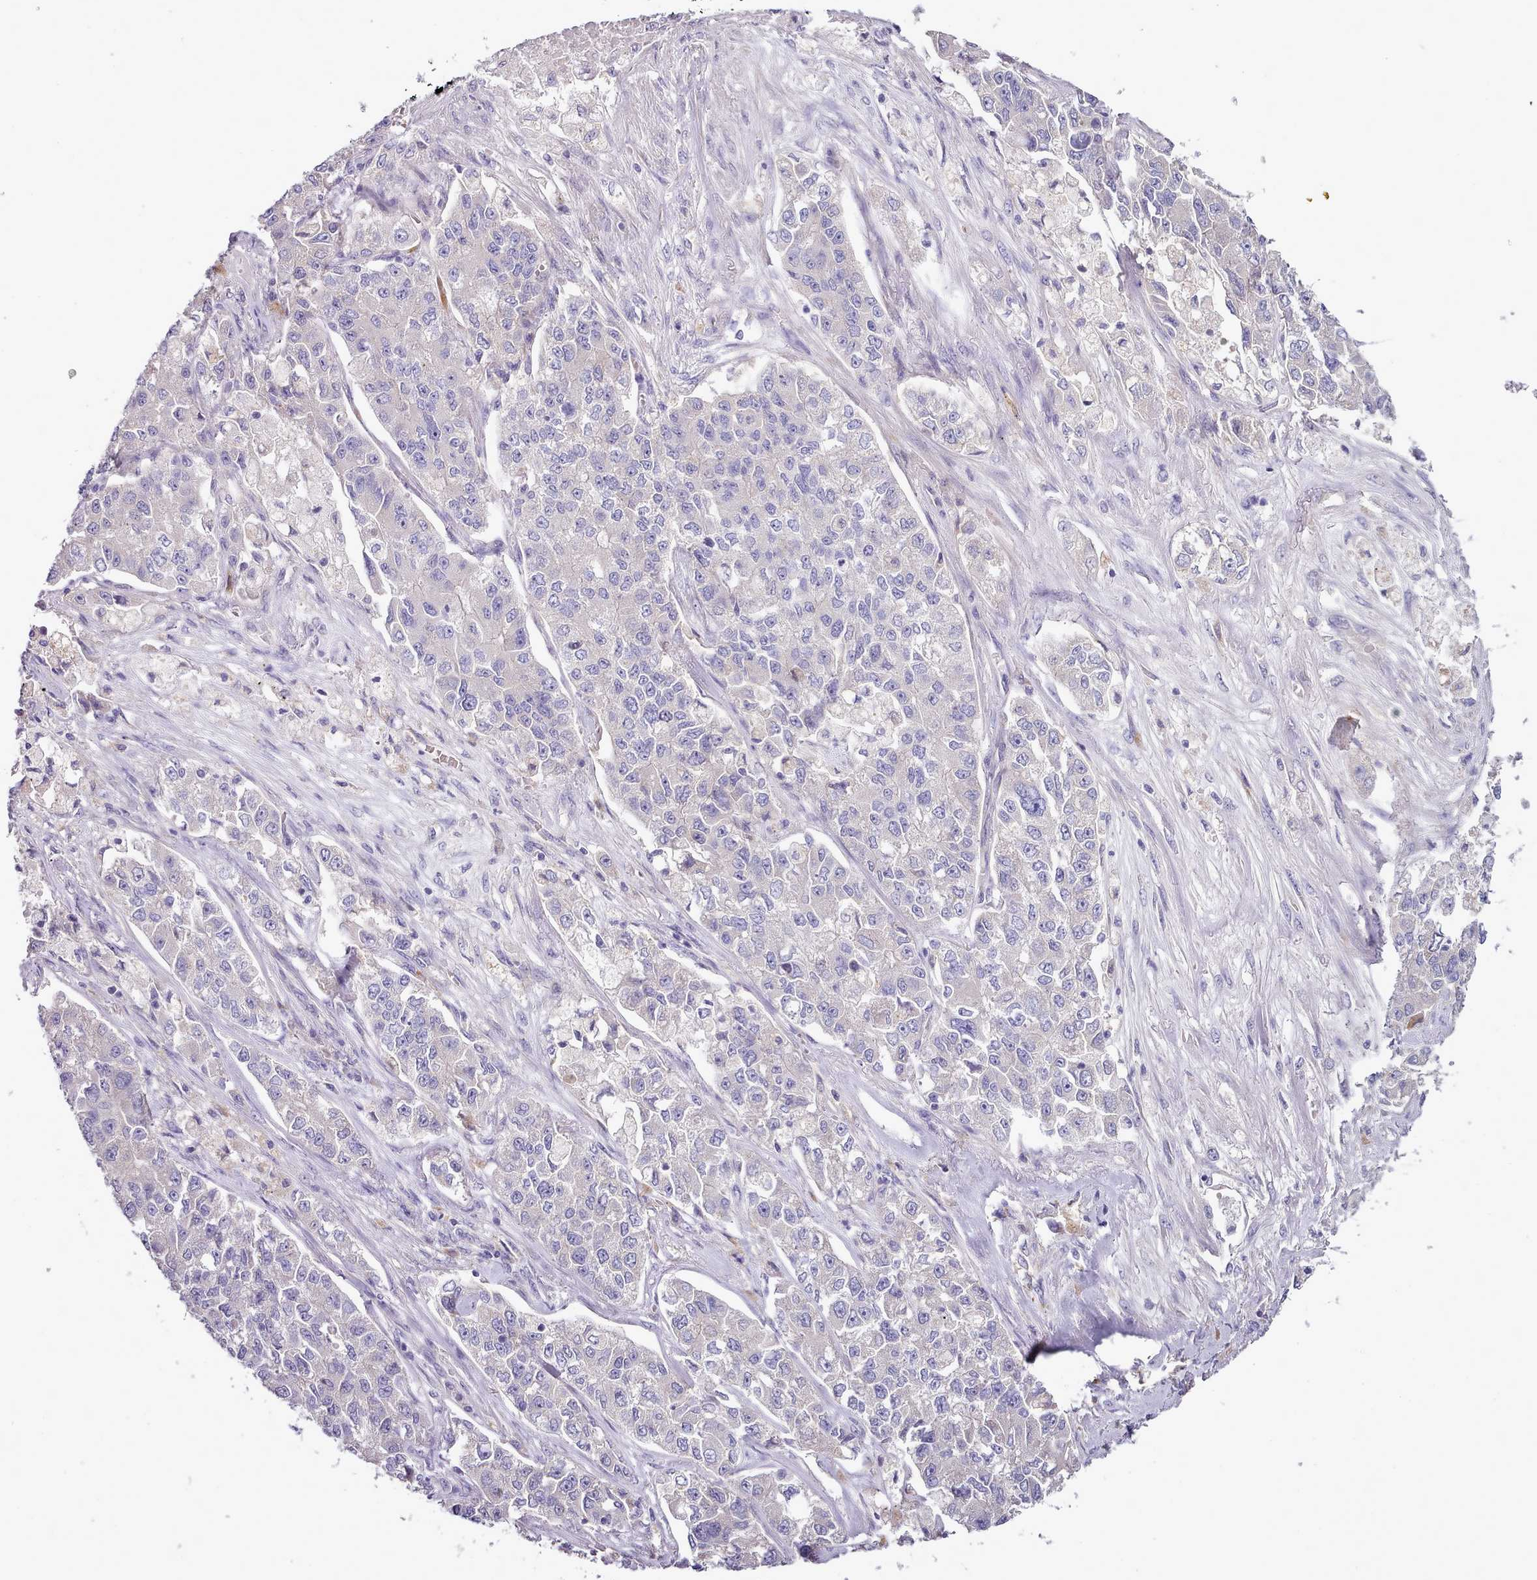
{"staining": {"intensity": "negative", "quantity": "none", "location": "none"}, "tissue": "lung cancer", "cell_type": "Tumor cells", "image_type": "cancer", "snomed": [{"axis": "morphology", "description": "Adenocarcinoma, NOS"}, {"axis": "topography", "description": "Lung"}], "caption": "High magnification brightfield microscopy of lung cancer stained with DAB (3,3'-diaminobenzidine) (brown) and counterstained with hematoxylin (blue): tumor cells show no significant expression.", "gene": "SETX", "patient": {"sex": "male", "age": 49}}